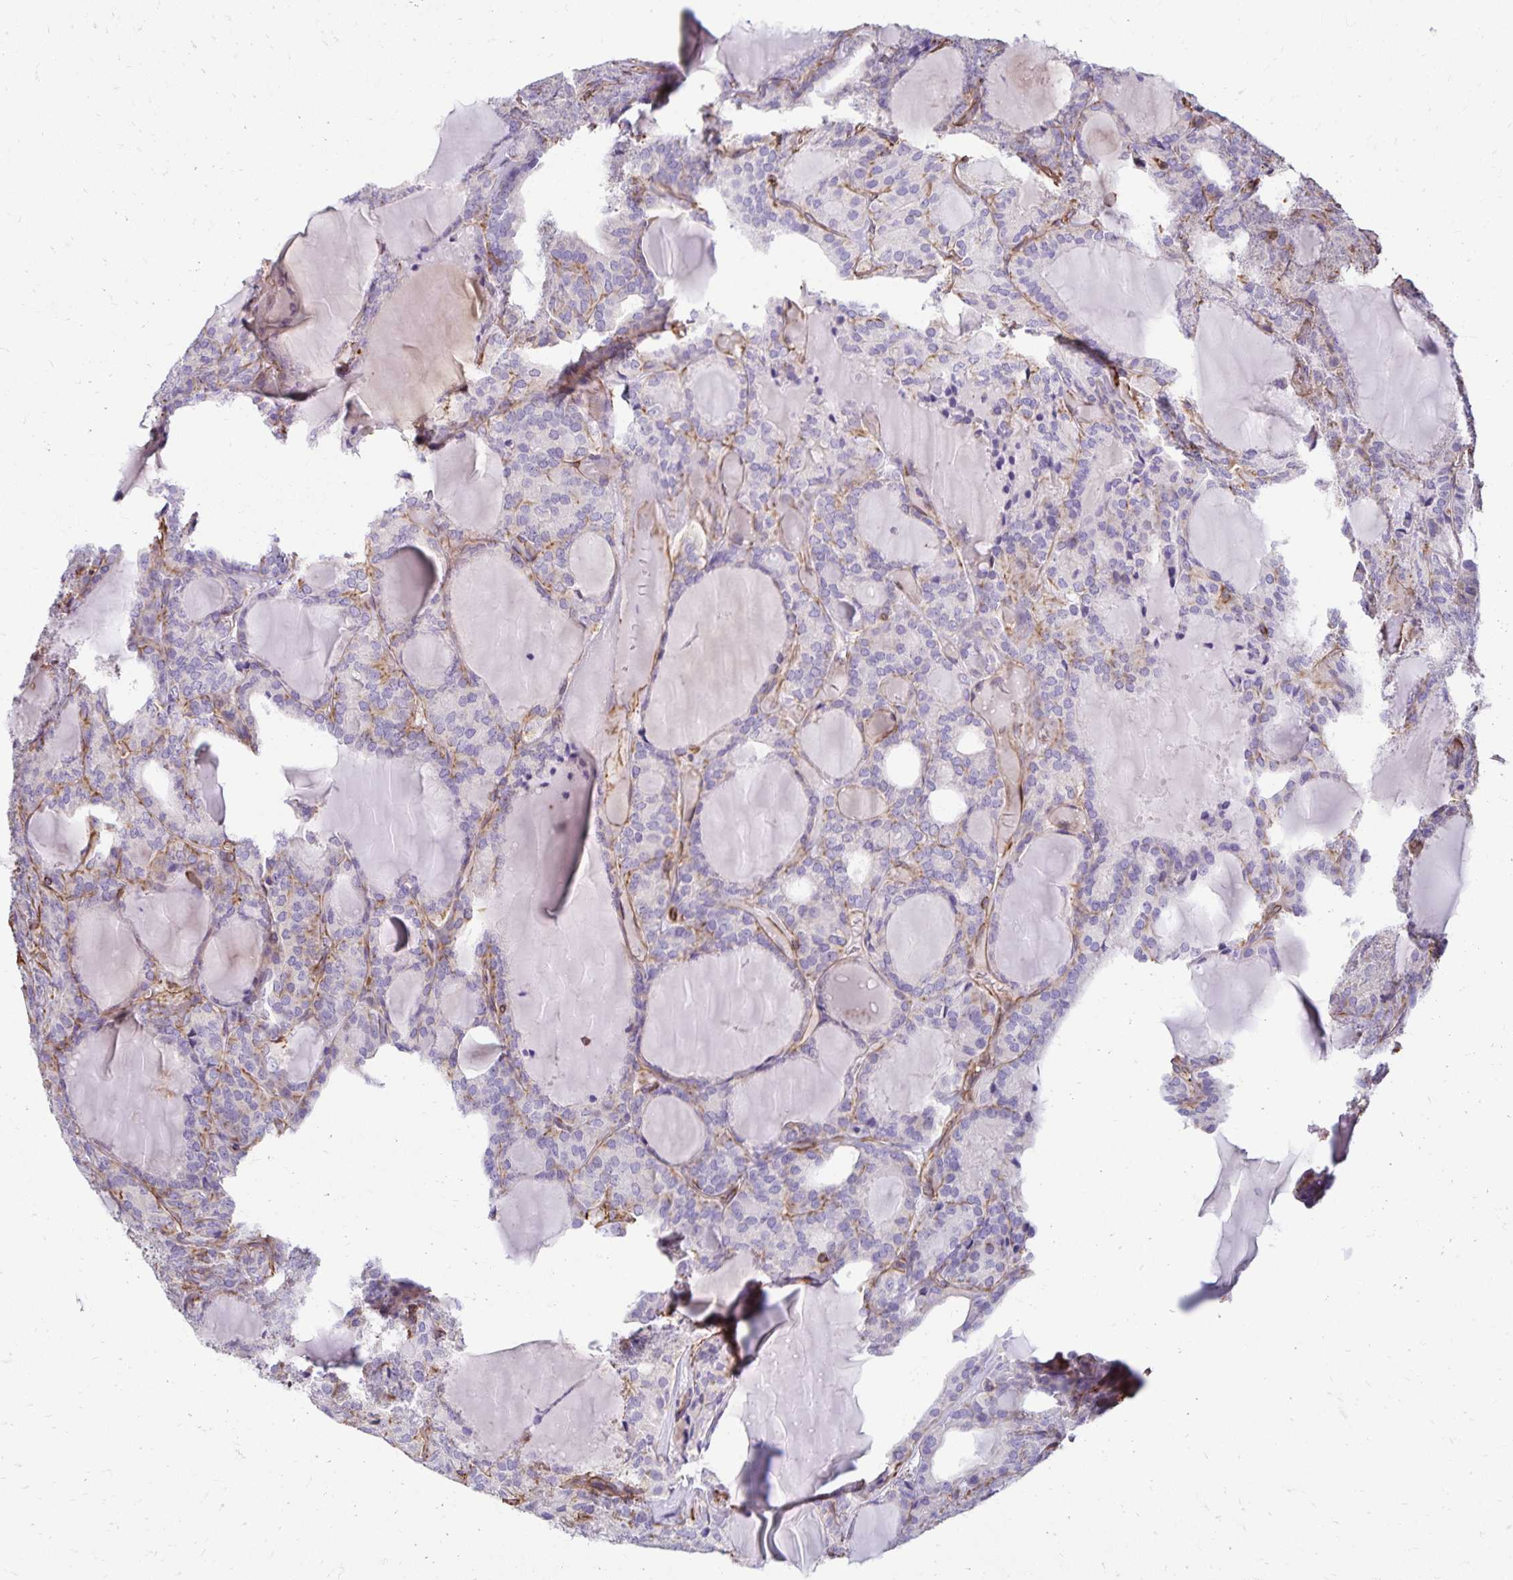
{"staining": {"intensity": "negative", "quantity": "none", "location": "none"}, "tissue": "thyroid cancer", "cell_type": "Tumor cells", "image_type": "cancer", "snomed": [{"axis": "morphology", "description": "Follicular adenoma carcinoma, NOS"}, {"axis": "topography", "description": "Thyroid gland"}], "caption": "This is a image of immunohistochemistry (IHC) staining of thyroid cancer, which shows no expression in tumor cells.", "gene": "TRPV6", "patient": {"sex": "male", "age": 74}}